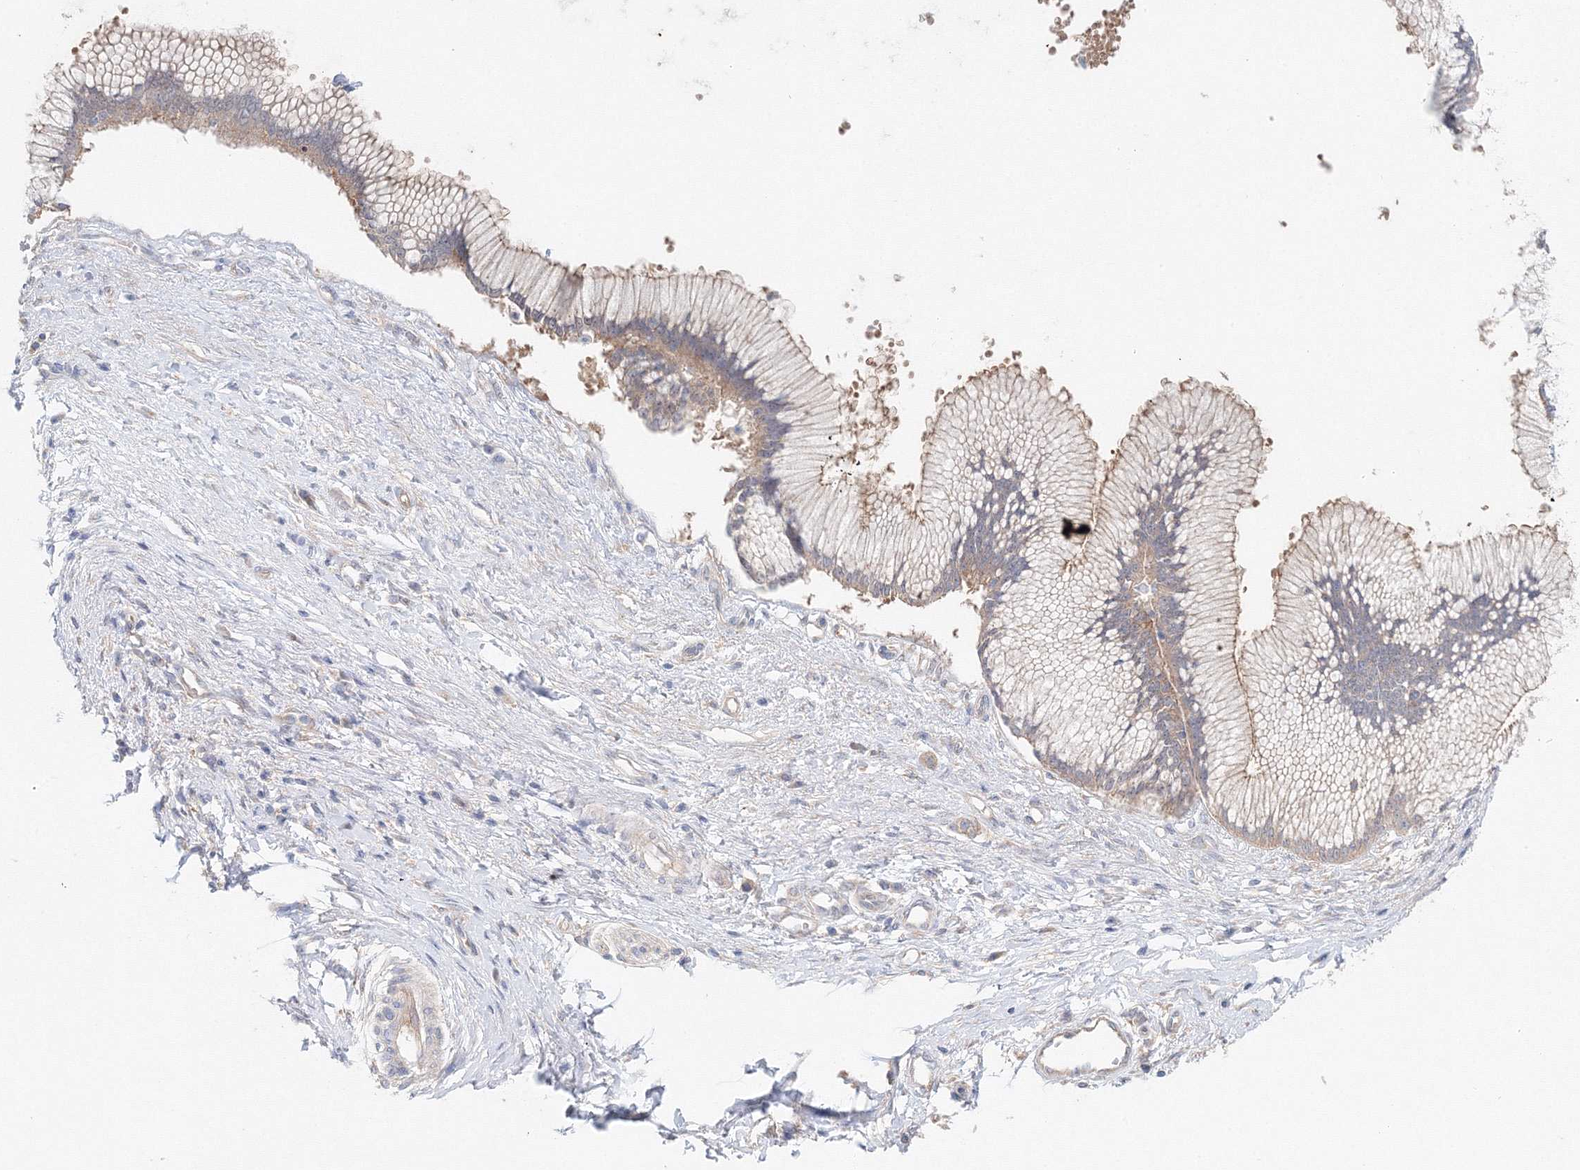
{"staining": {"intensity": "weak", "quantity": ">75%", "location": "cytoplasmic/membranous"}, "tissue": "pancreatic cancer", "cell_type": "Tumor cells", "image_type": "cancer", "snomed": [{"axis": "morphology", "description": "Adenocarcinoma, NOS"}, {"axis": "topography", "description": "Pancreas"}], "caption": "IHC staining of adenocarcinoma (pancreatic), which reveals low levels of weak cytoplasmic/membranous staining in about >75% of tumor cells indicating weak cytoplasmic/membranous protein staining. The staining was performed using DAB (brown) for protein detection and nuclei were counterstained in hematoxylin (blue).", "gene": "TPRKB", "patient": {"sex": "male", "age": 68}}